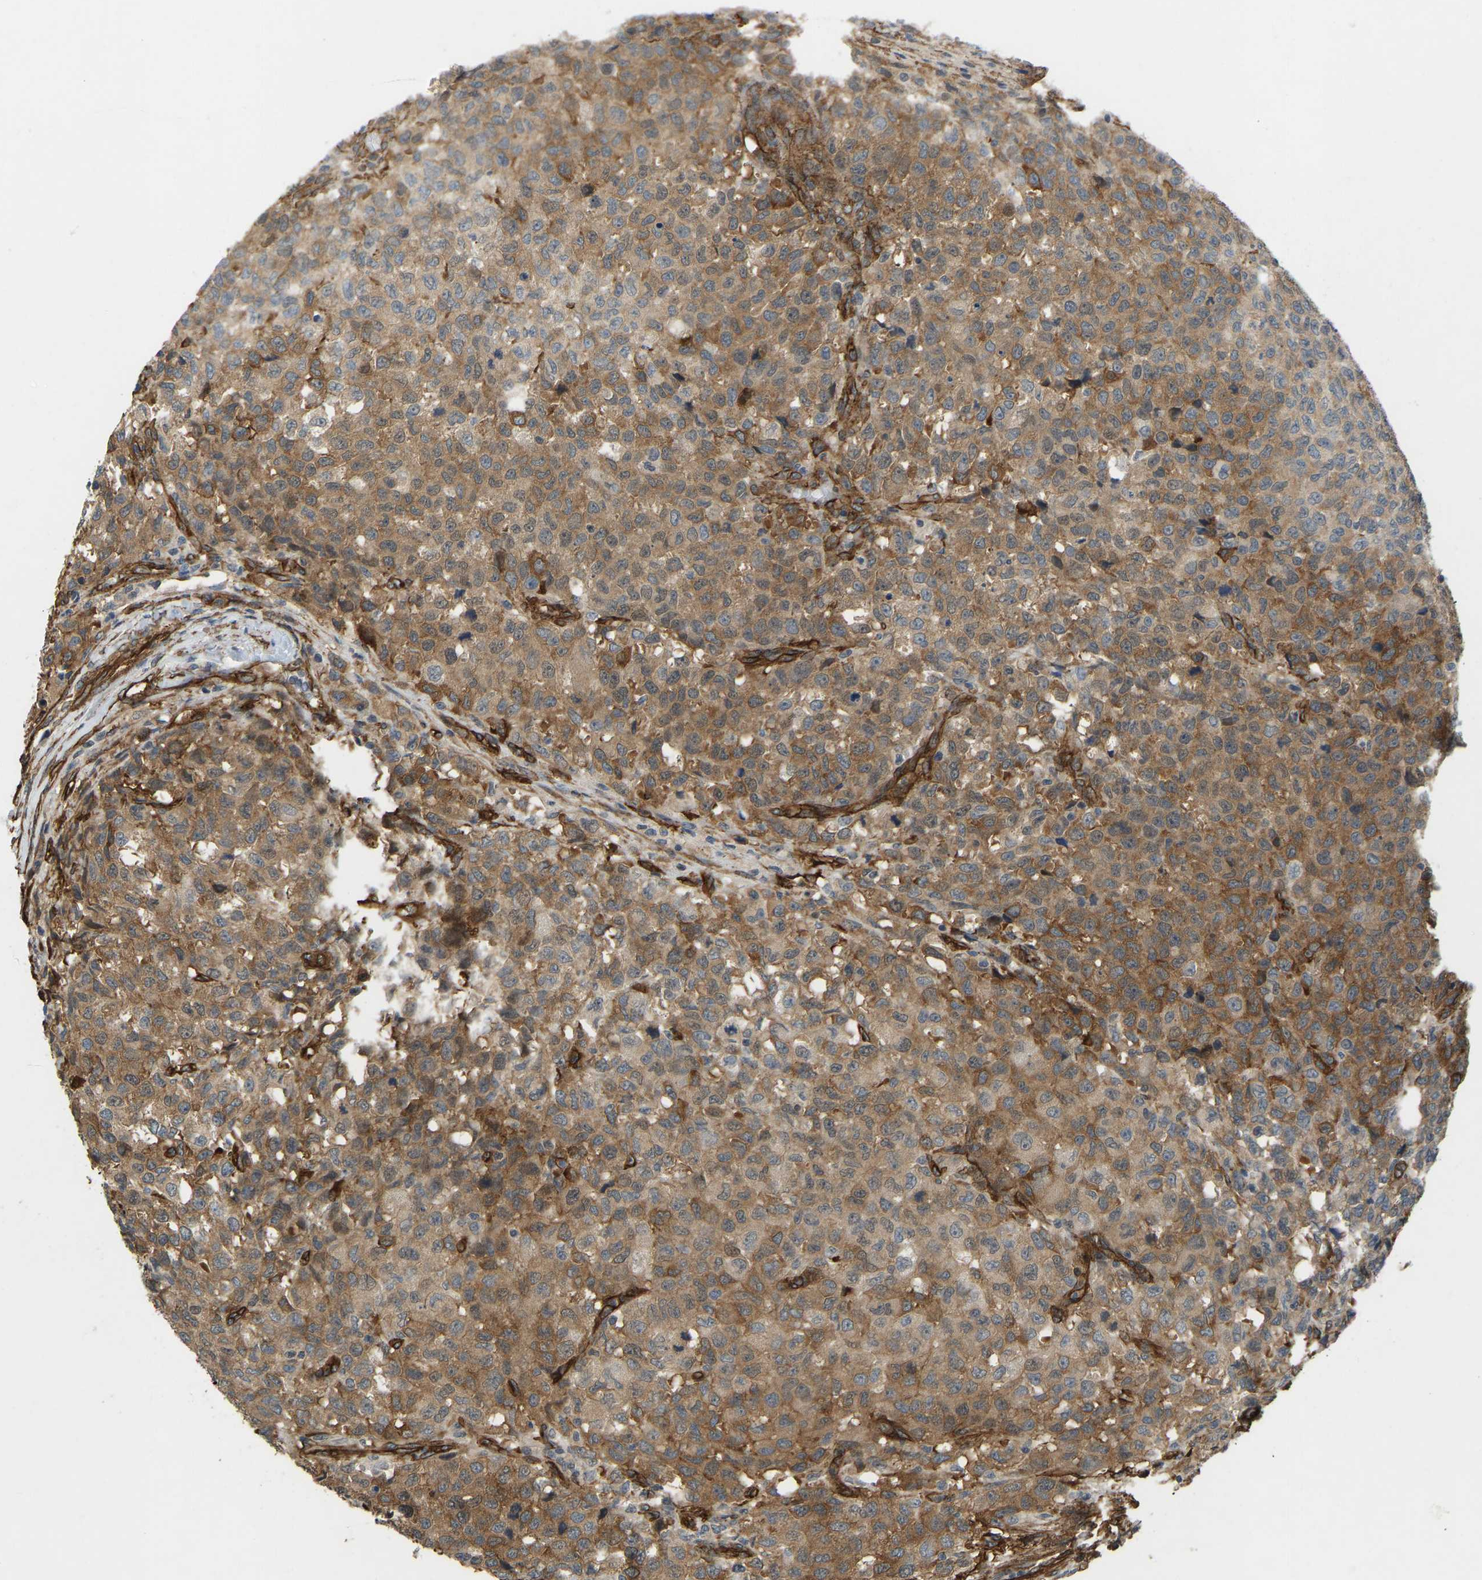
{"staining": {"intensity": "moderate", "quantity": ">75%", "location": "cytoplasmic/membranous"}, "tissue": "testis cancer", "cell_type": "Tumor cells", "image_type": "cancer", "snomed": [{"axis": "morphology", "description": "Seminoma, NOS"}, {"axis": "topography", "description": "Testis"}], "caption": "Protein expression analysis of human testis seminoma reveals moderate cytoplasmic/membranous expression in approximately >75% of tumor cells.", "gene": "NMB", "patient": {"sex": "male", "age": 59}}